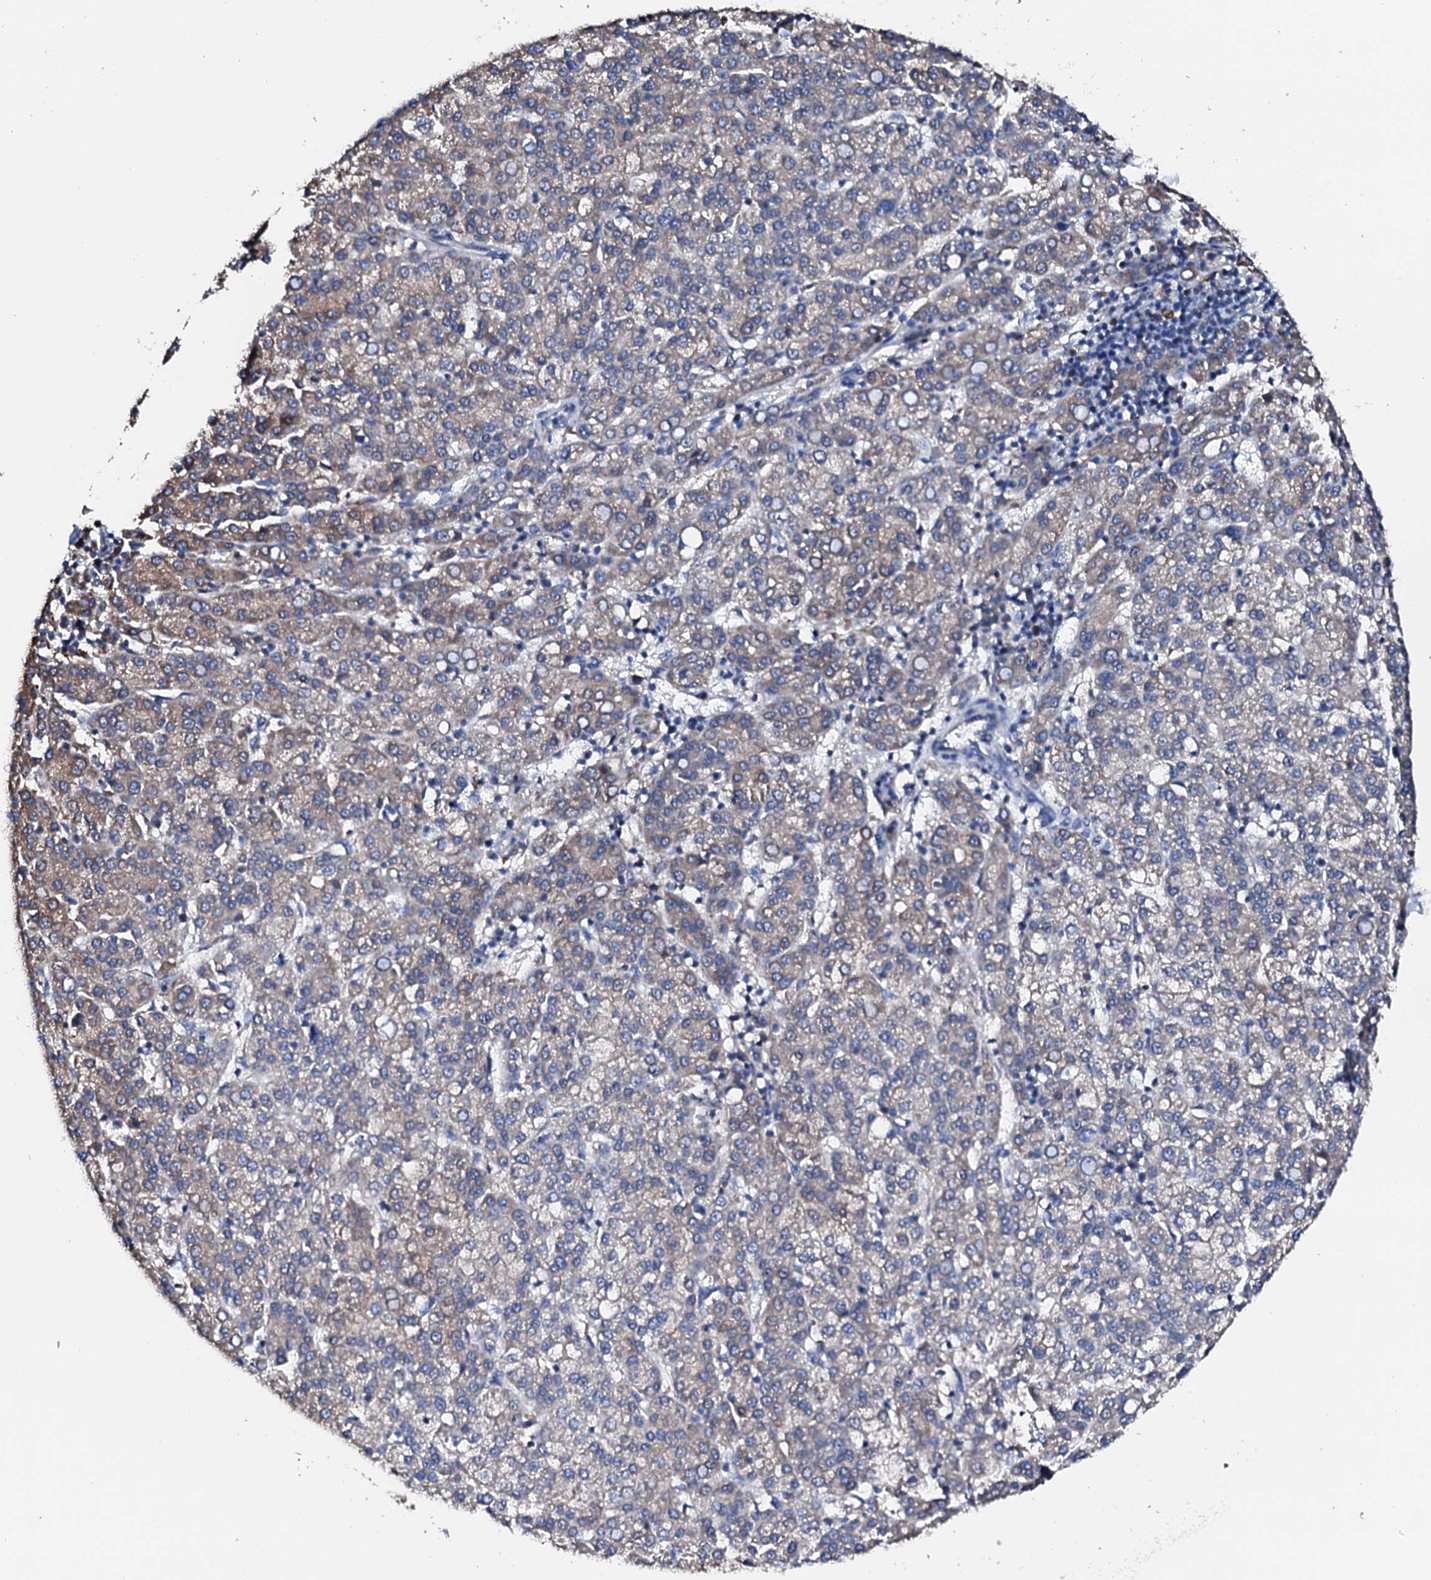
{"staining": {"intensity": "weak", "quantity": "<25%", "location": "cytoplasmic/membranous"}, "tissue": "liver cancer", "cell_type": "Tumor cells", "image_type": "cancer", "snomed": [{"axis": "morphology", "description": "Carcinoma, Hepatocellular, NOS"}, {"axis": "topography", "description": "Liver"}], "caption": "Liver cancer stained for a protein using immunohistochemistry (IHC) shows no expression tumor cells.", "gene": "AMDHD1", "patient": {"sex": "female", "age": 58}}